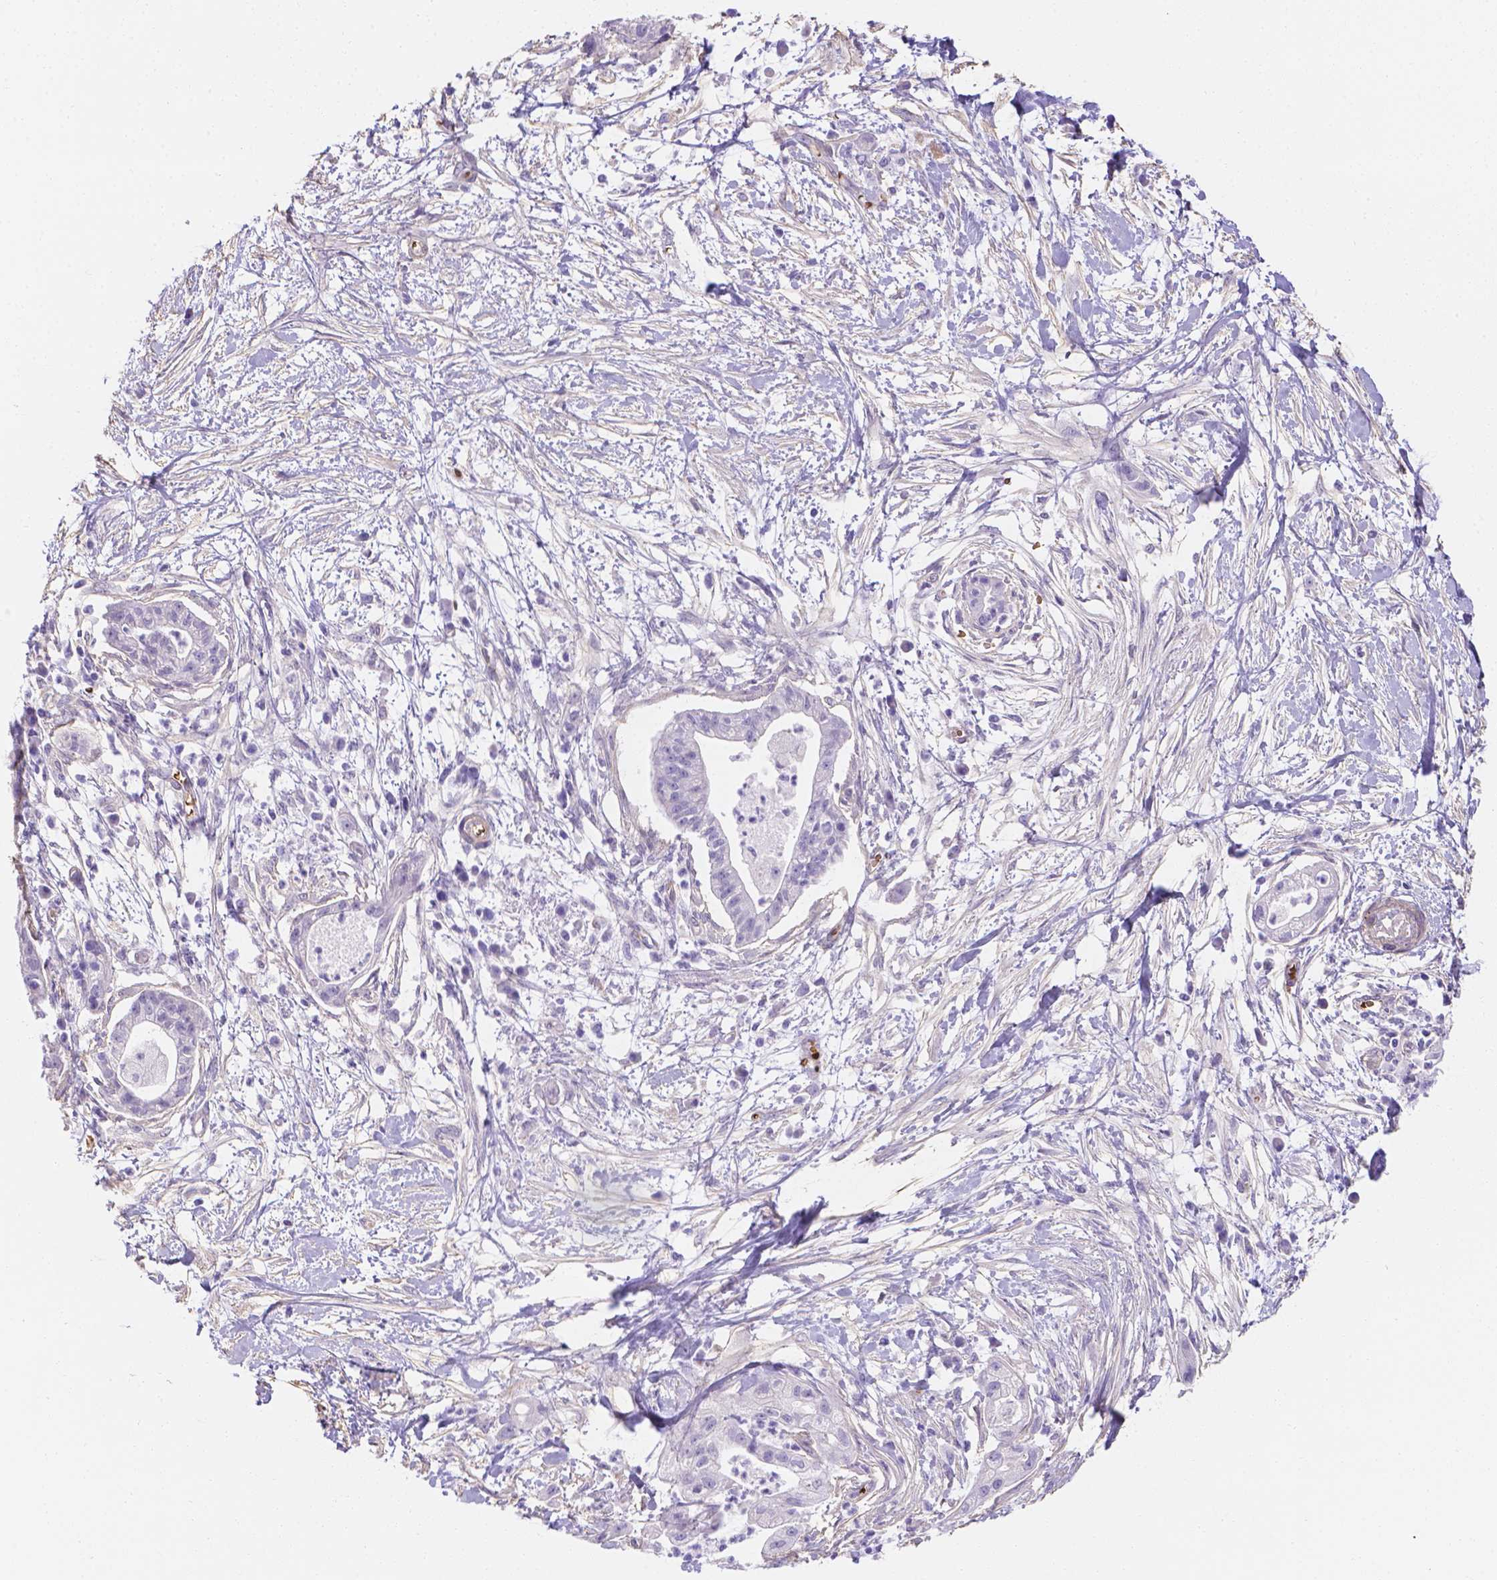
{"staining": {"intensity": "negative", "quantity": "none", "location": "none"}, "tissue": "pancreatic cancer", "cell_type": "Tumor cells", "image_type": "cancer", "snomed": [{"axis": "morphology", "description": "Normal tissue, NOS"}, {"axis": "morphology", "description": "Adenocarcinoma, NOS"}, {"axis": "topography", "description": "Lymph node"}, {"axis": "topography", "description": "Pancreas"}], "caption": "A photomicrograph of human pancreatic adenocarcinoma is negative for staining in tumor cells.", "gene": "SLC40A1", "patient": {"sex": "female", "age": 58}}